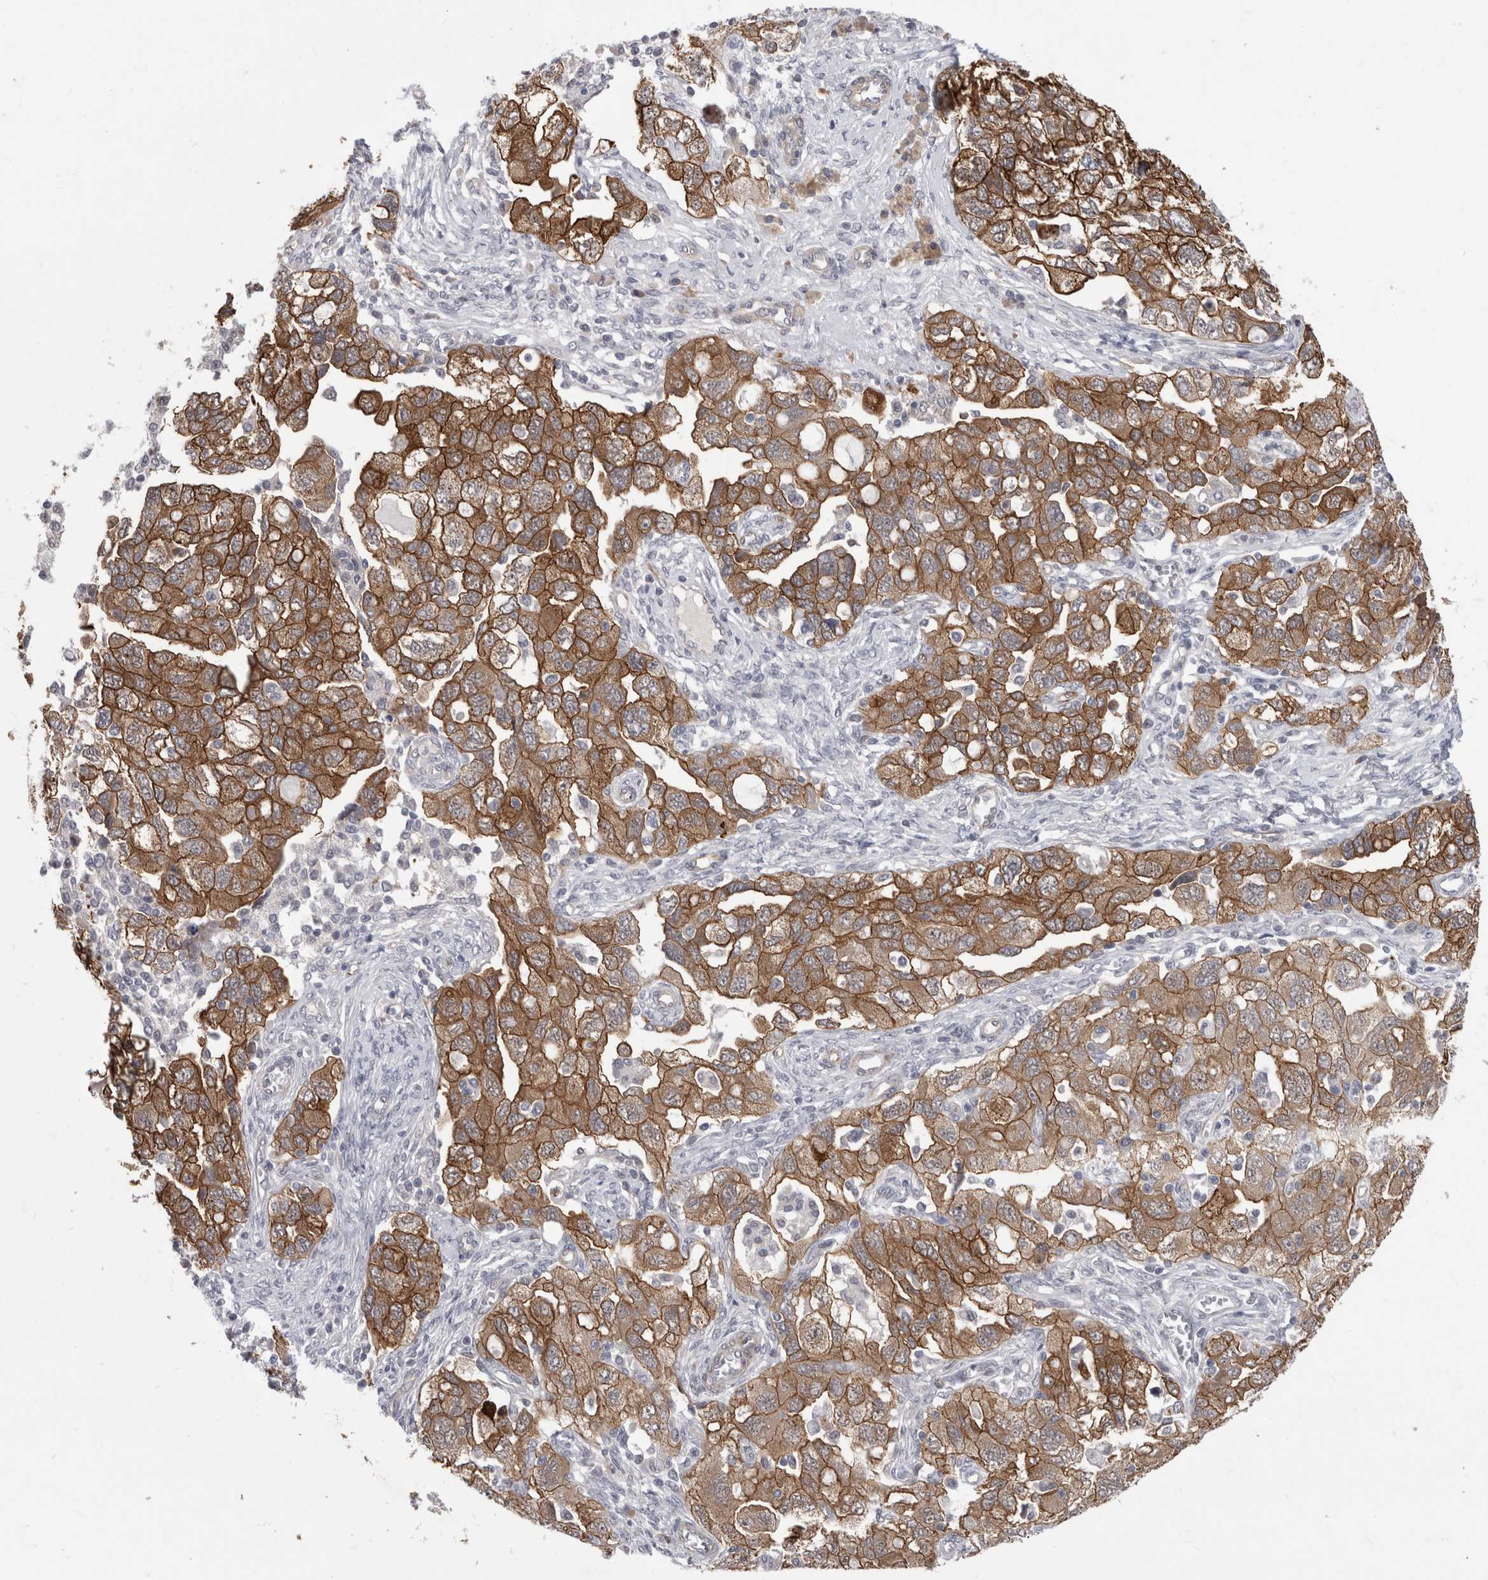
{"staining": {"intensity": "moderate", "quantity": ">75%", "location": "cytoplasmic/membranous"}, "tissue": "ovarian cancer", "cell_type": "Tumor cells", "image_type": "cancer", "snomed": [{"axis": "morphology", "description": "Carcinoma, NOS"}, {"axis": "morphology", "description": "Cystadenocarcinoma, serous, NOS"}, {"axis": "topography", "description": "Ovary"}], "caption": "Human serous cystadenocarcinoma (ovarian) stained with a brown dye reveals moderate cytoplasmic/membranous positive positivity in about >75% of tumor cells.", "gene": "FAM83H", "patient": {"sex": "female", "age": 69}}